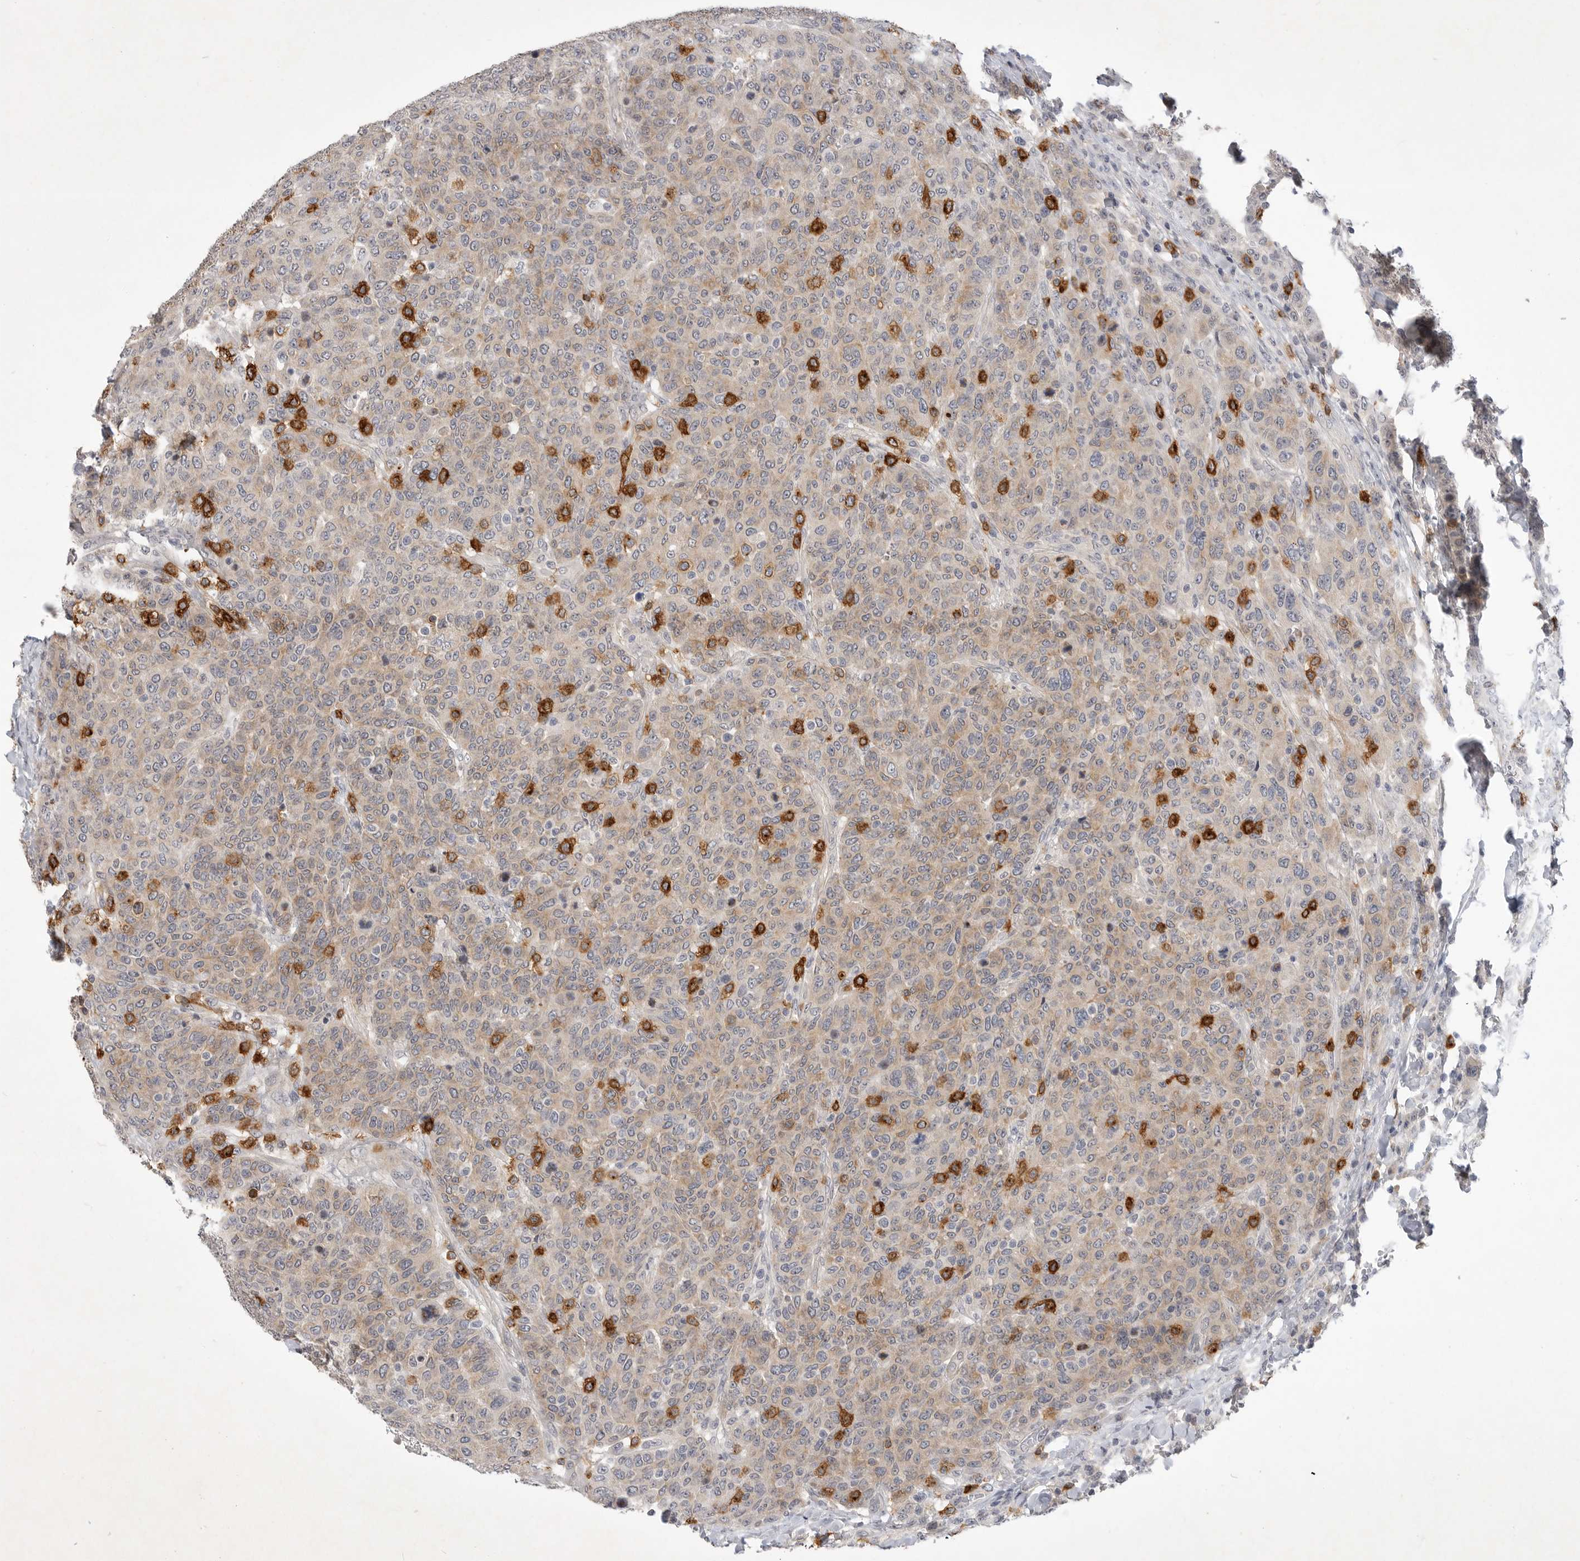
{"staining": {"intensity": "weak", "quantity": "25%-75%", "location": "cytoplasmic/membranous"}, "tissue": "breast cancer", "cell_type": "Tumor cells", "image_type": "cancer", "snomed": [{"axis": "morphology", "description": "Duct carcinoma"}, {"axis": "topography", "description": "Breast"}], "caption": "IHC of breast cancer reveals low levels of weak cytoplasmic/membranous positivity in about 25%-75% of tumor cells.", "gene": "ITGAD", "patient": {"sex": "female", "age": 37}}